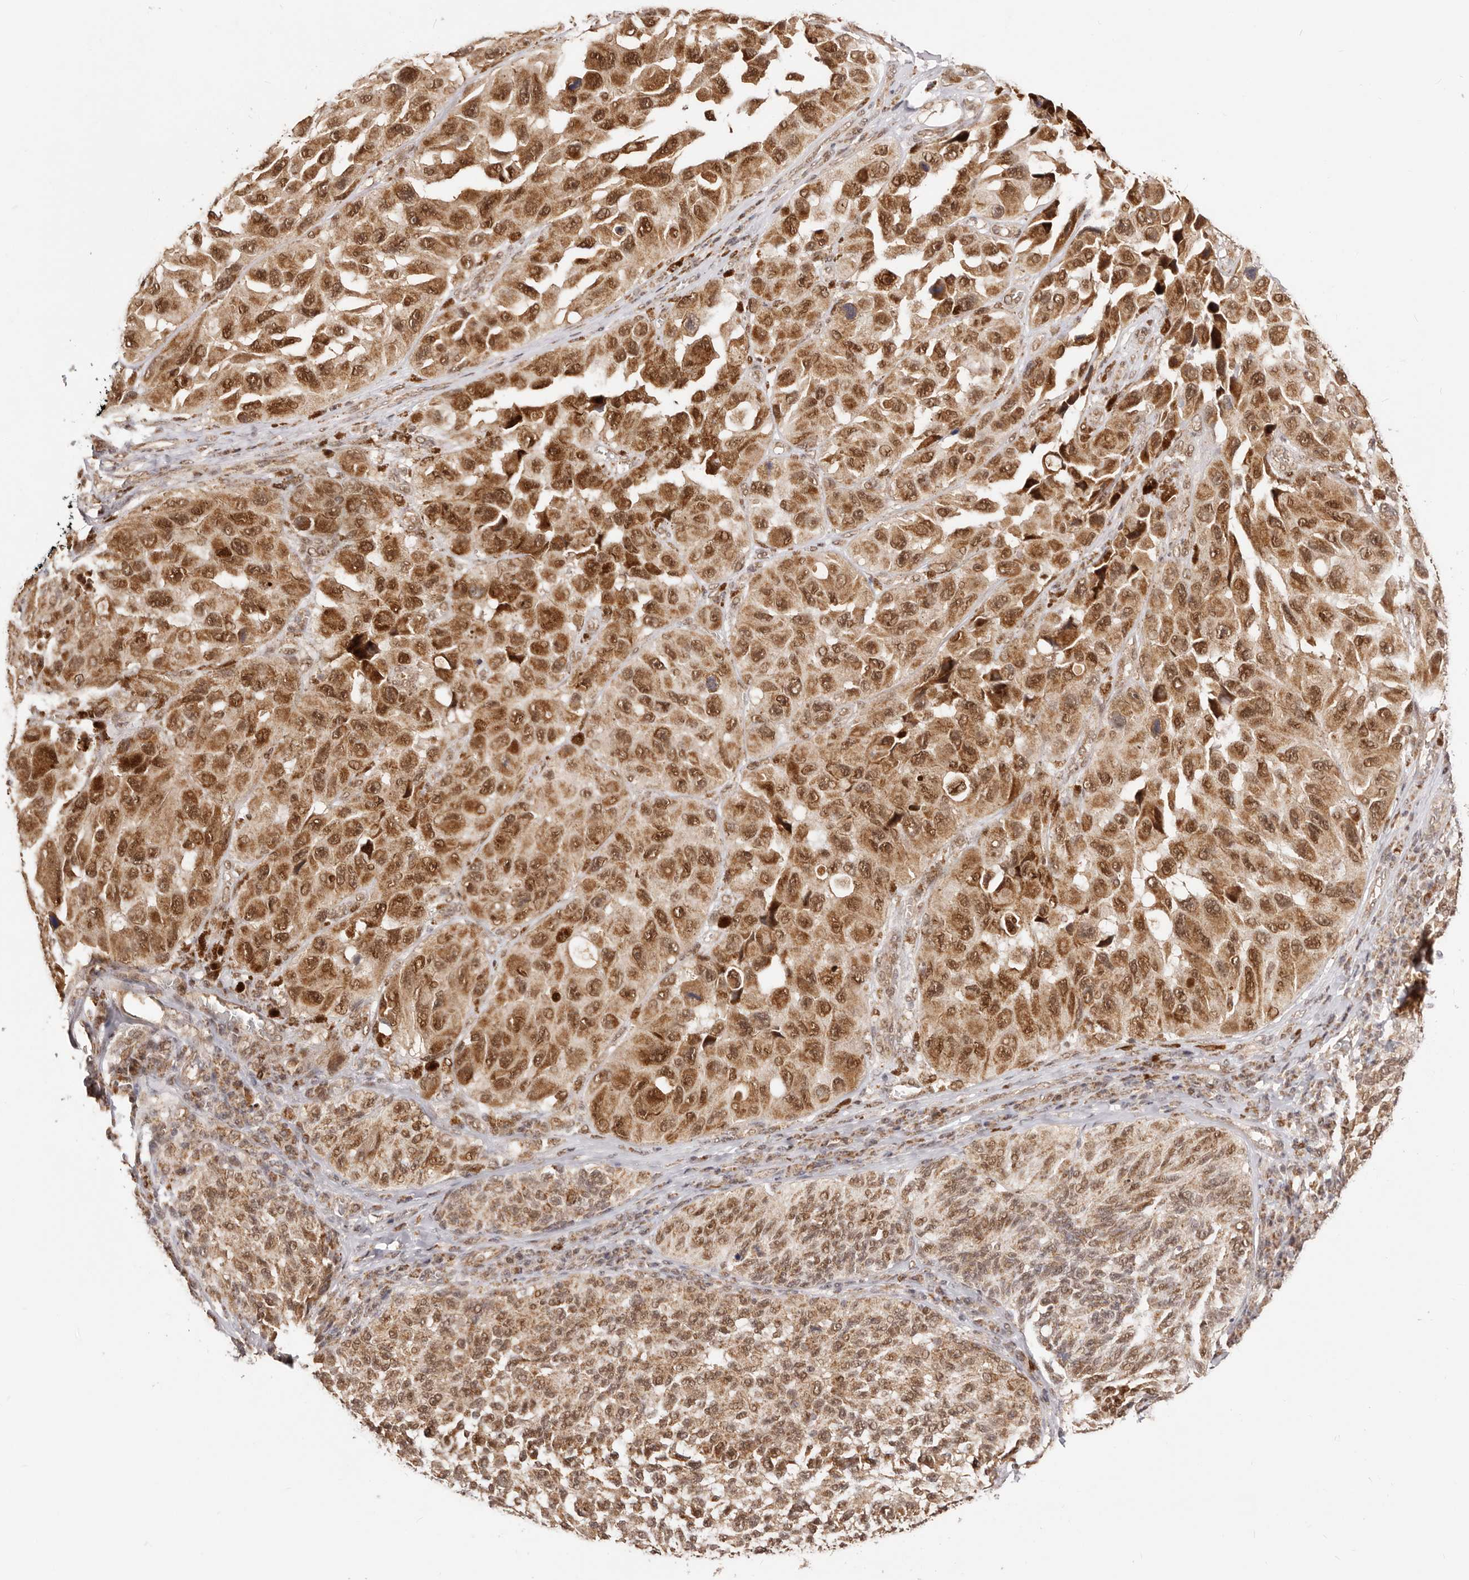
{"staining": {"intensity": "strong", "quantity": ">75%", "location": "cytoplasmic/membranous,nuclear"}, "tissue": "melanoma", "cell_type": "Tumor cells", "image_type": "cancer", "snomed": [{"axis": "morphology", "description": "Malignant melanoma, NOS"}, {"axis": "topography", "description": "Skin"}], "caption": "IHC image of neoplastic tissue: human melanoma stained using immunohistochemistry (IHC) shows high levels of strong protein expression localized specifically in the cytoplasmic/membranous and nuclear of tumor cells, appearing as a cytoplasmic/membranous and nuclear brown color.", "gene": "SEC14L1", "patient": {"sex": "female", "age": 73}}